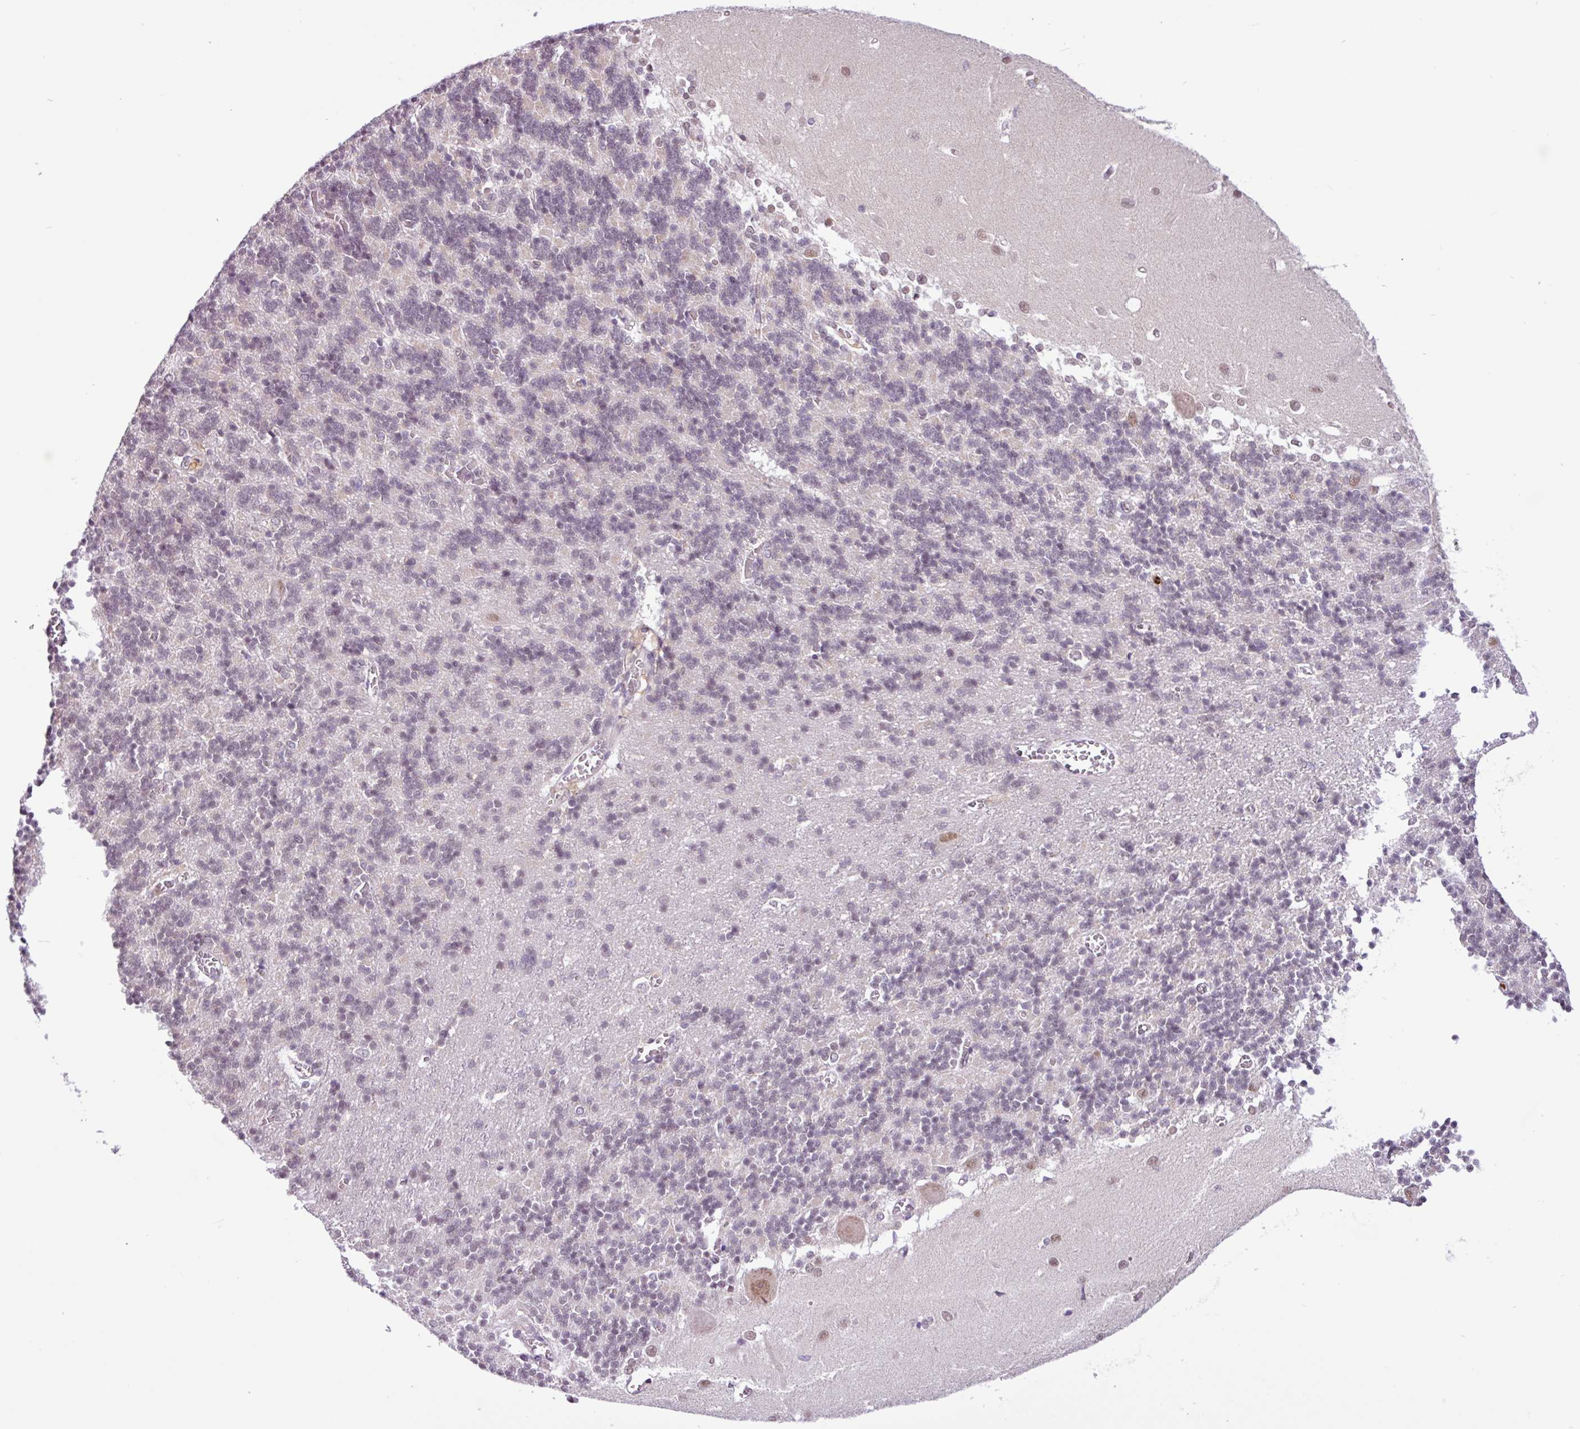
{"staining": {"intensity": "negative", "quantity": "none", "location": "none"}, "tissue": "cerebellum", "cell_type": "Cells in granular layer", "image_type": "normal", "snomed": [{"axis": "morphology", "description": "Normal tissue, NOS"}, {"axis": "topography", "description": "Cerebellum"}], "caption": "This is a micrograph of immunohistochemistry staining of unremarkable cerebellum, which shows no staining in cells in granular layer. (DAB immunohistochemistry (IHC) visualized using brightfield microscopy, high magnification).", "gene": "ACTR3B", "patient": {"sex": "male", "age": 37}}